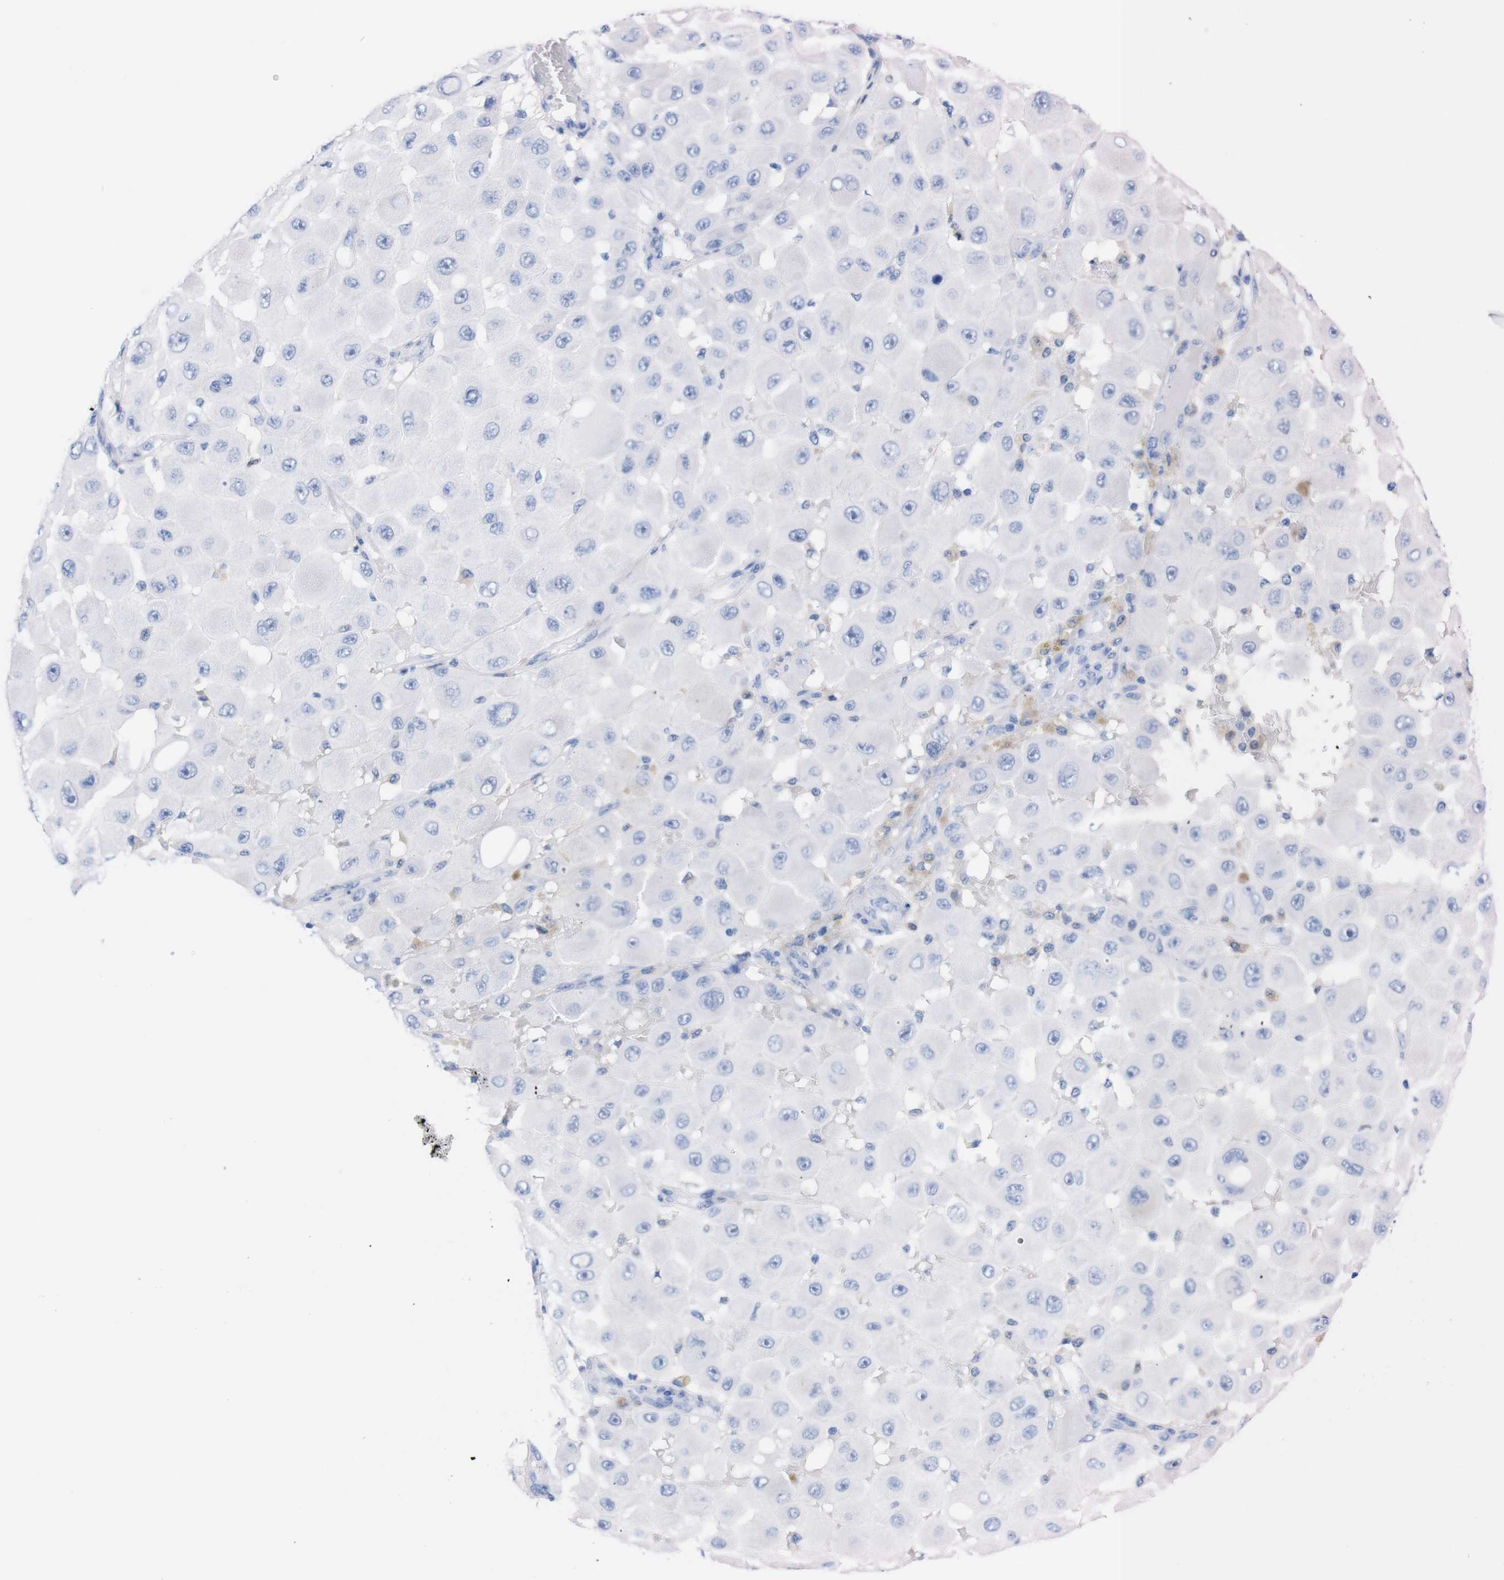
{"staining": {"intensity": "negative", "quantity": "none", "location": "none"}, "tissue": "melanoma", "cell_type": "Tumor cells", "image_type": "cancer", "snomed": [{"axis": "morphology", "description": "Malignant melanoma, NOS"}, {"axis": "topography", "description": "Skin"}], "caption": "Melanoma stained for a protein using immunohistochemistry (IHC) shows no staining tumor cells.", "gene": "P2RY12", "patient": {"sex": "female", "age": 81}}